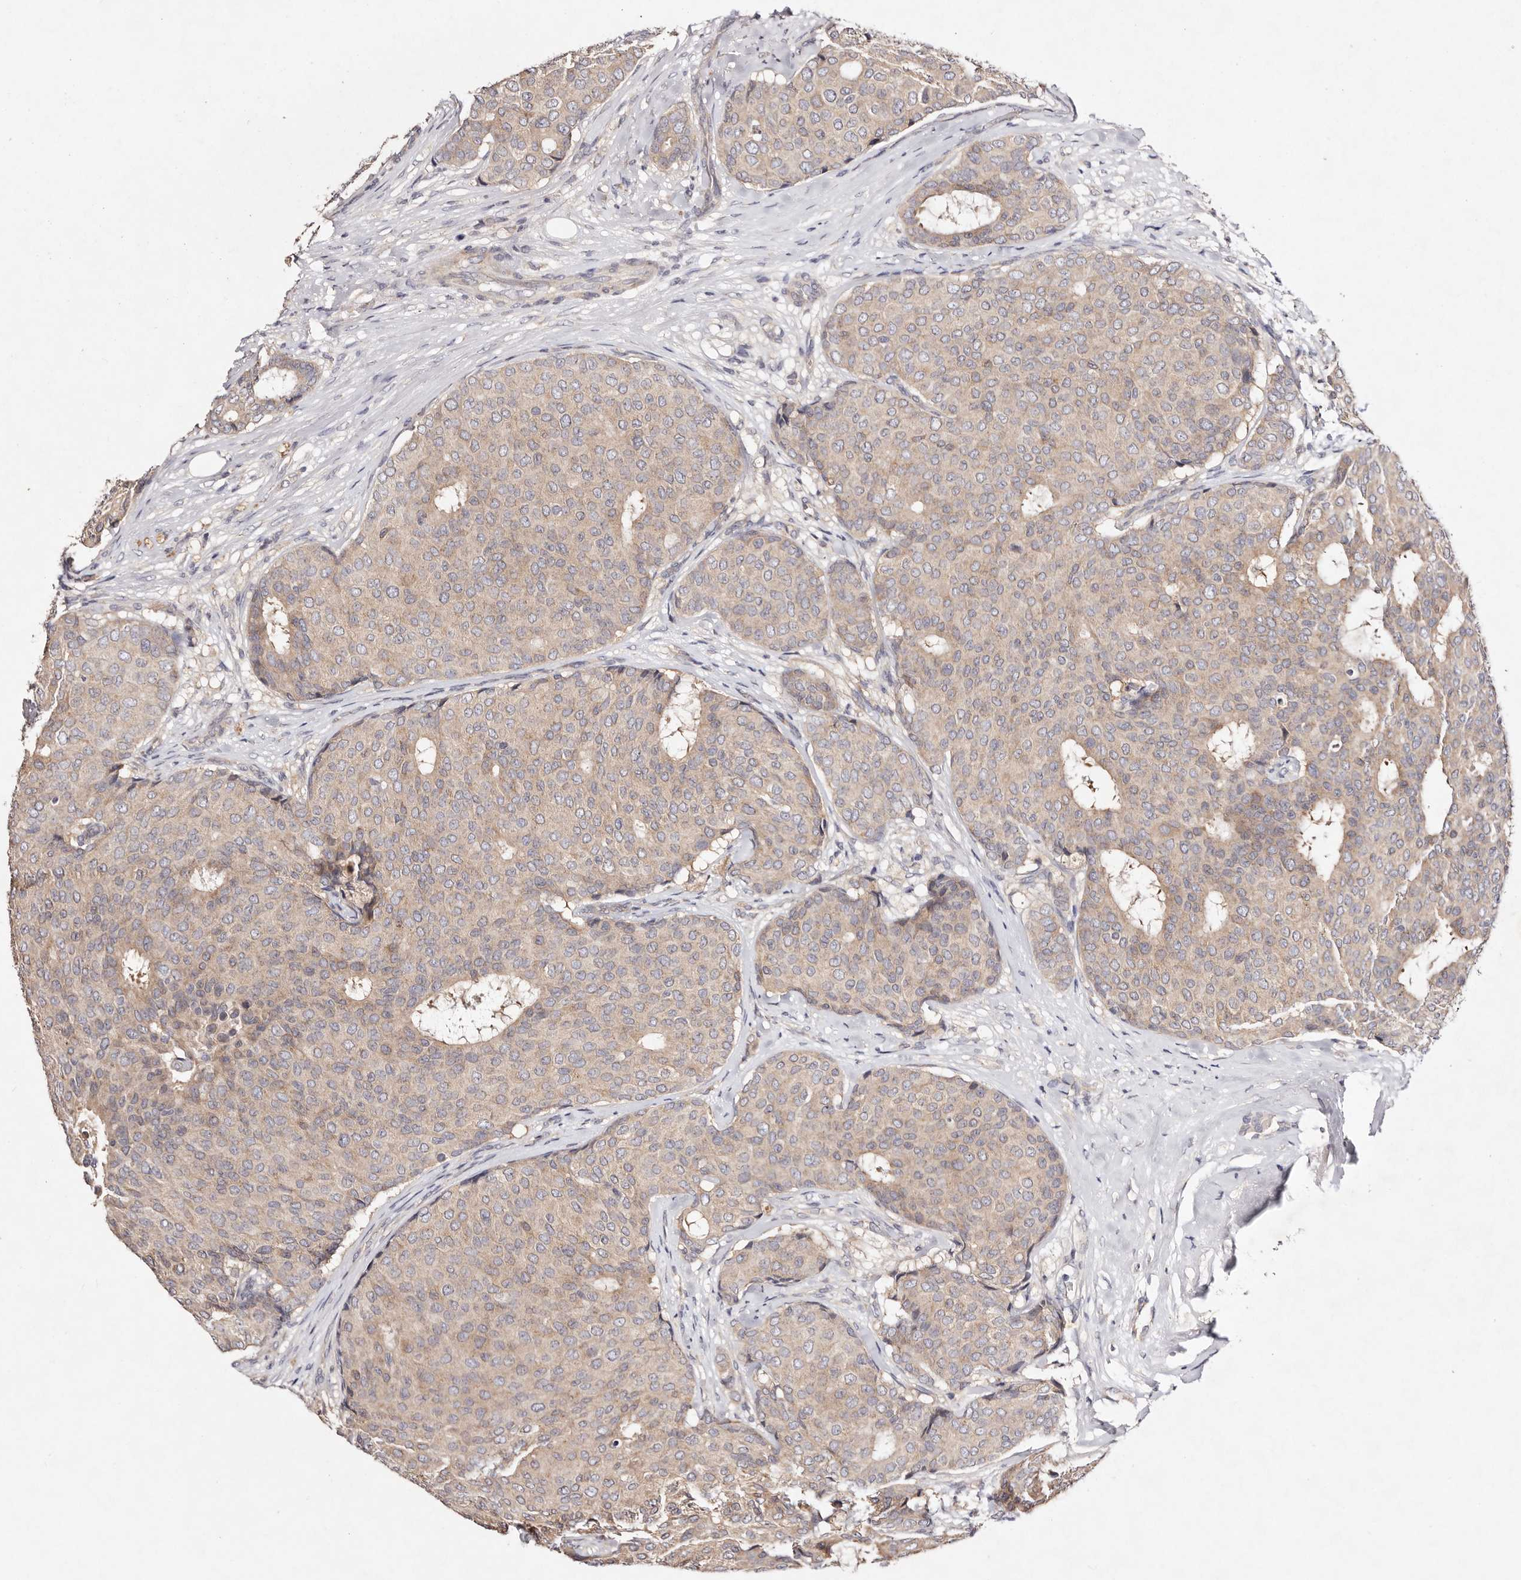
{"staining": {"intensity": "weak", "quantity": ">75%", "location": "cytoplasmic/membranous"}, "tissue": "breast cancer", "cell_type": "Tumor cells", "image_type": "cancer", "snomed": [{"axis": "morphology", "description": "Duct carcinoma"}, {"axis": "topography", "description": "Breast"}], "caption": "Protein expression analysis of breast infiltrating ductal carcinoma shows weak cytoplasmic/membranous positivity in approximately >75% of tumor cells.", "gene": "TSC2", "patient": {"sex": "female", "age": 75}}